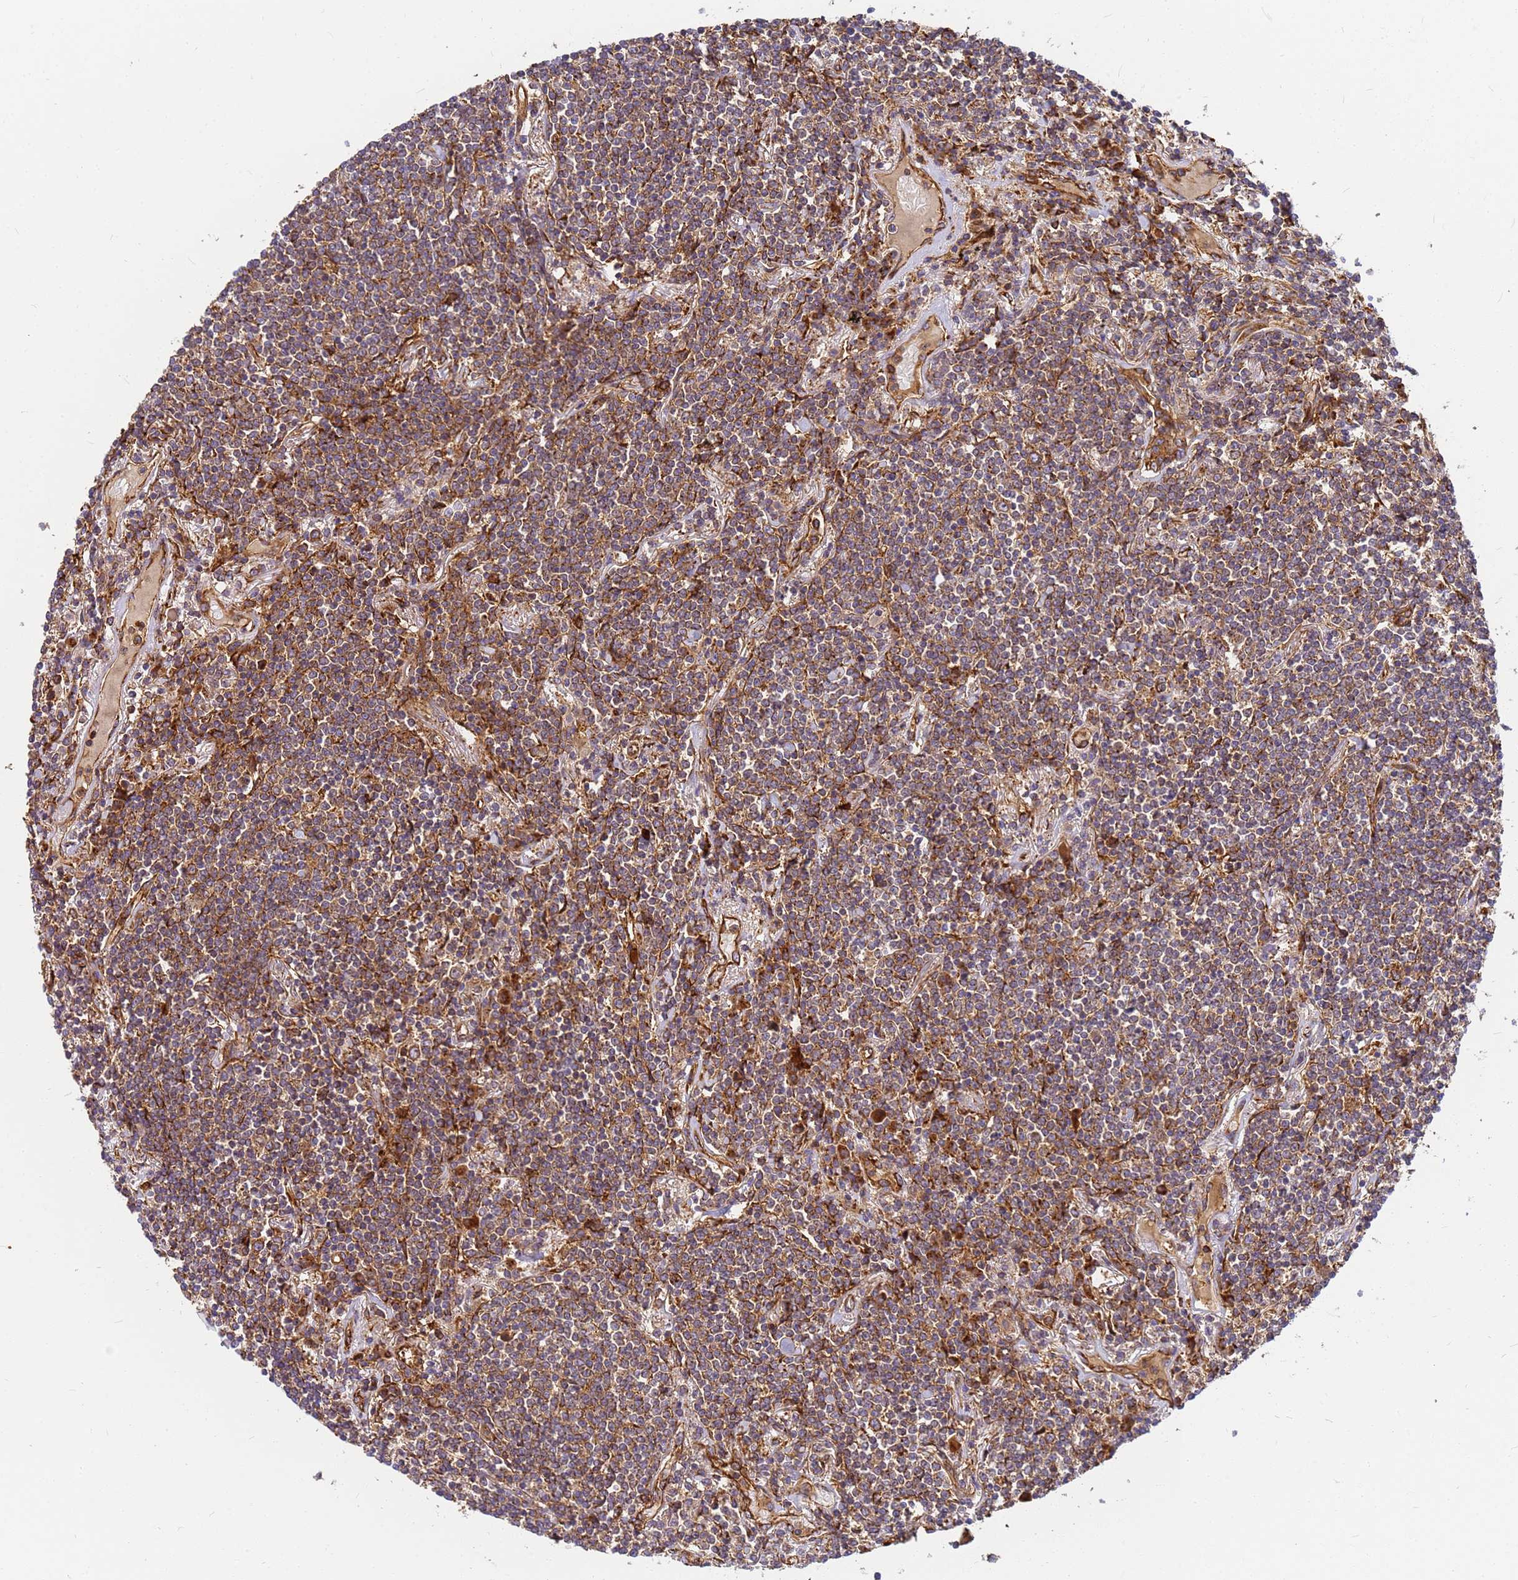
{"staining": {"intensity": "weak", "quantity": ">75%", "location": "cytoplasmic/membranous"}, "tissue": "lymphoma", "cell_type": "Tumor cells", "image_type": "cancer", "snomed": [{"axis": "morphology", "description": "Malignant lymphoma, non-Hodgkin's type, Low grade"}, {"axis": "topography", "description": "Lung"}], "caption": "IHC of human malignant lymphoma, non-Hodgkin's type (low-grade) demonstrates low levels of weak cytoplasmic/membranous staining in about >75% of tumor cells.", "gene": "C2CD5", "patient": {"sex": "female", "age": 71}}